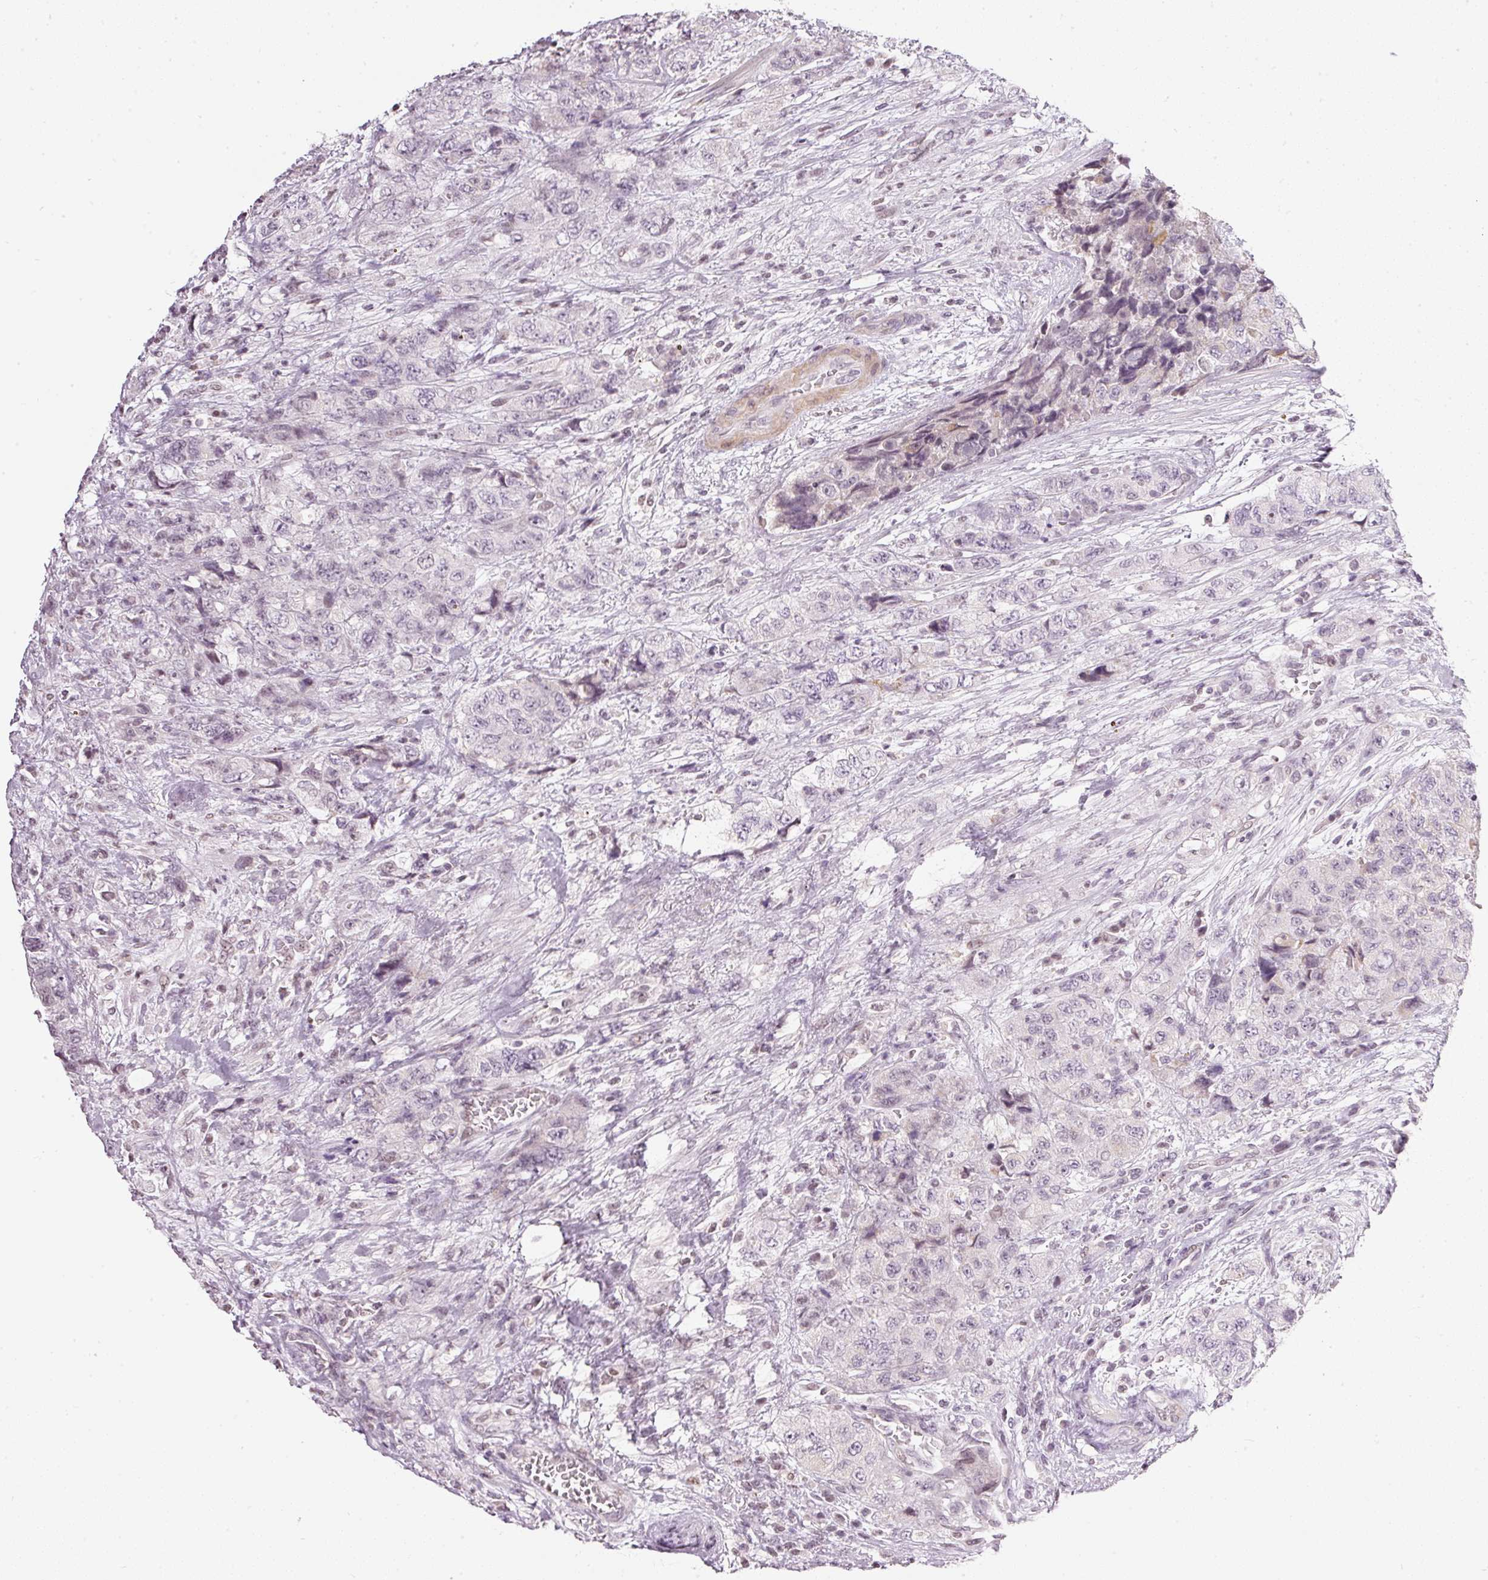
{"staining": {"intensity": "weak", "quantity": "<25%", "location": "nuclear"}, "tissue": "urothelial cancer", "cell_type": "Tumor cells", "image_type": "cancer", "snomed": [{"axis": "morphology", "description": "Urothelial carcinoma, High grade"}, {"axis": "topography", "description": "Urinary bladder"}], "caption": "Urothelial cancer was stained to show a protein in brown. There is no significant staining in tumor cells.", "gene": "NRDE2", "patient": {"sex": "female", "age": 78}}